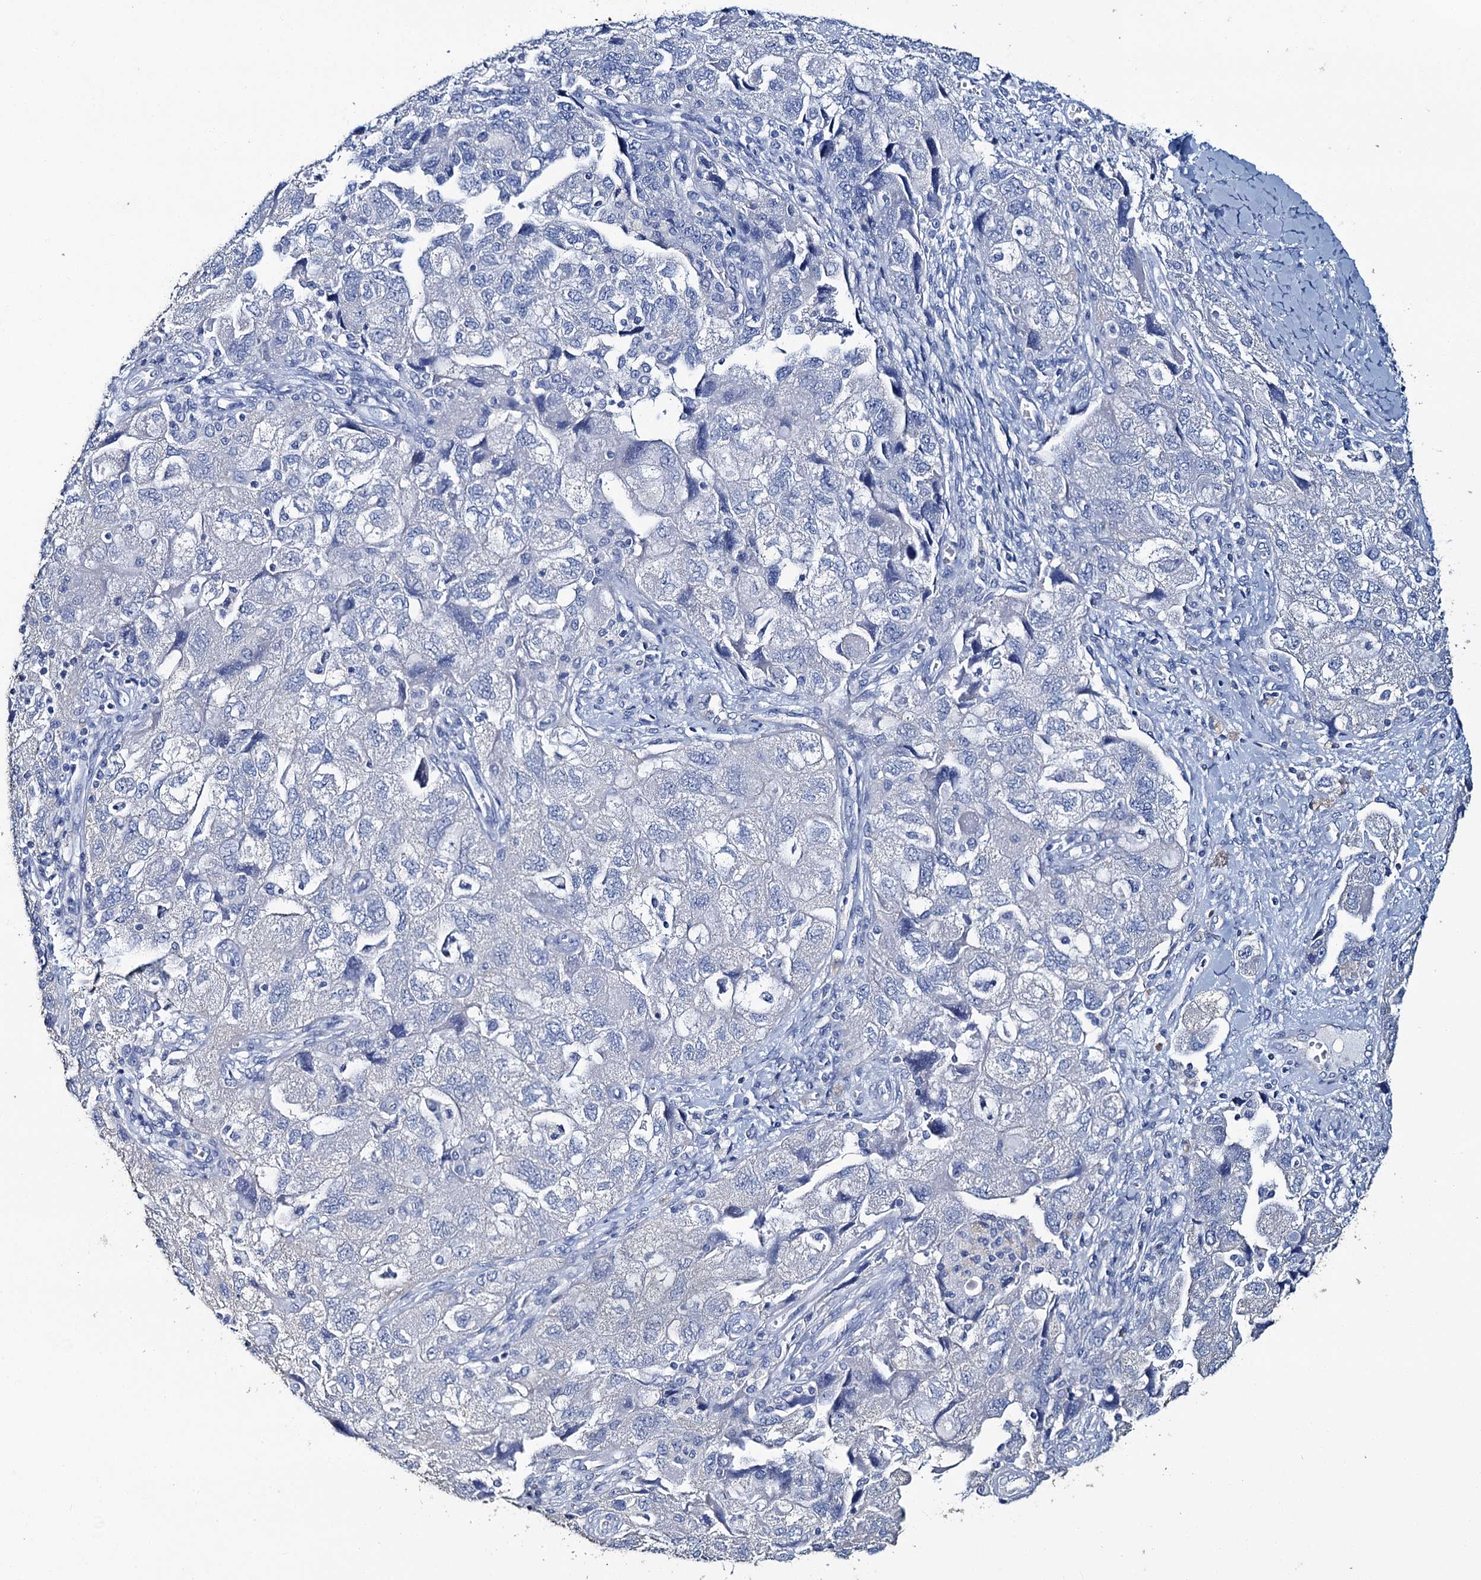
{"staining": {"intensity": "negative", "quantity": "none", "location": "none"}, "tissue": "ovarian cancer", "cell_type": "Tumor cells", "image_type": "cancer", "snomed": [{"axis": "morphology", "description": "Carcinoma, NOS"}, {"axis": "morphology", "description": "Cystadenocarcinoma, serous, NOS"}, {"axis": "topography", "description": "Ovary"}], "caption": "Tumor cells show no significant protein positivity in ovarian cancer (carcinoma). (DAB (3,3'-diaminobenzidine) IHC, high magnification).", "gene": "SNCB", "patient": {"sex": "female", "age": 69}}